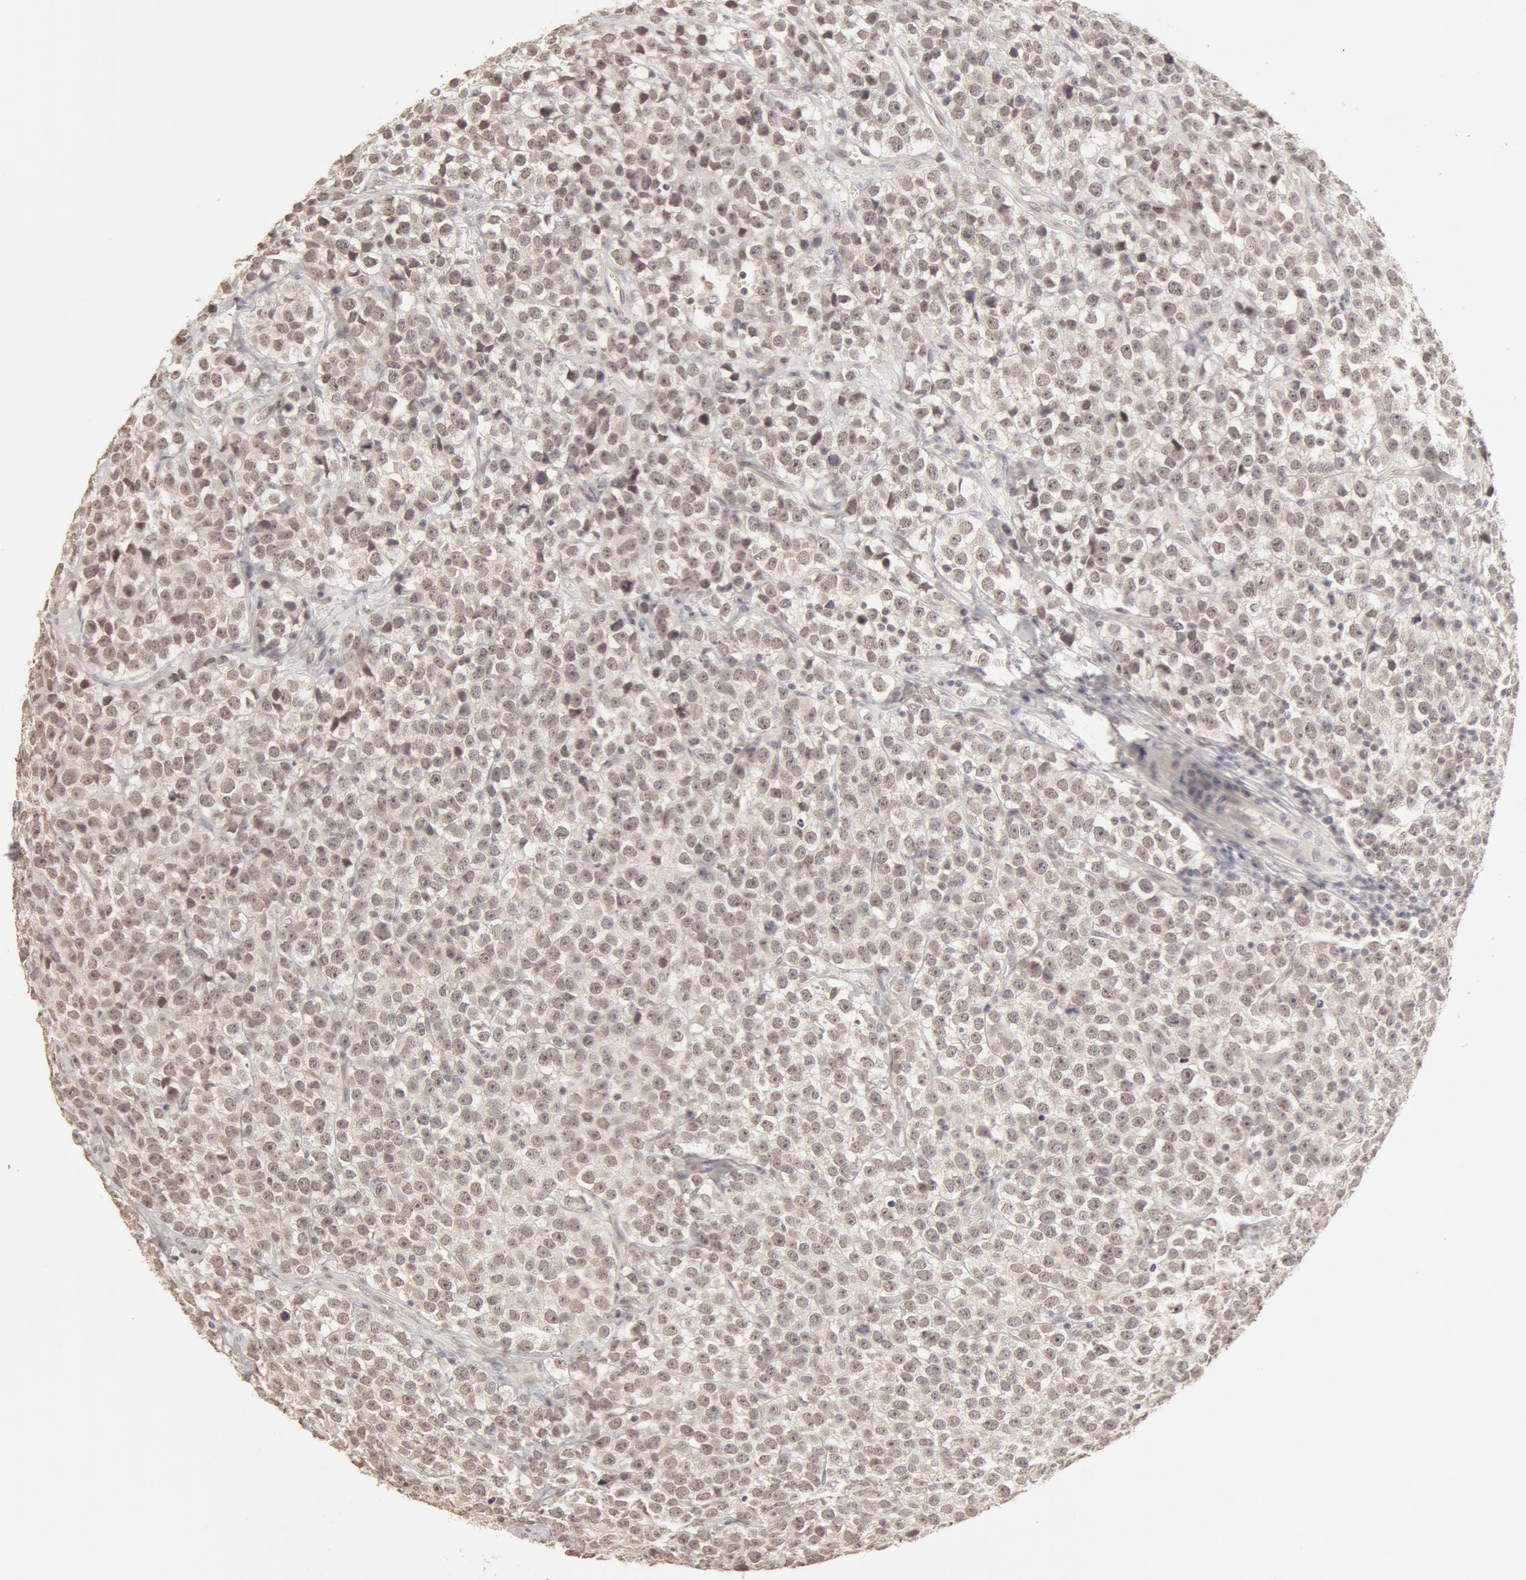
{"staining": {"intensity": "weak", "quantity": ">75%", "location": "nuclear"}, "tissue": "testis cancer", "cell_type": "Tumor cells", "image_type": "cancer", "snomed": [{"axis": "morphology", "description": "Seminoma, NOS"}, {"axis": "topography", "description": "Testis"}], "caption": "DAB (3,3'-diaminobenzidine) immunohistochemical staining of human testis cancer shows weak nuclear protein expression in about >75% of tumor cells.", "gene": "ADAM10", "patient": {"sex": "male", "age": 25}}